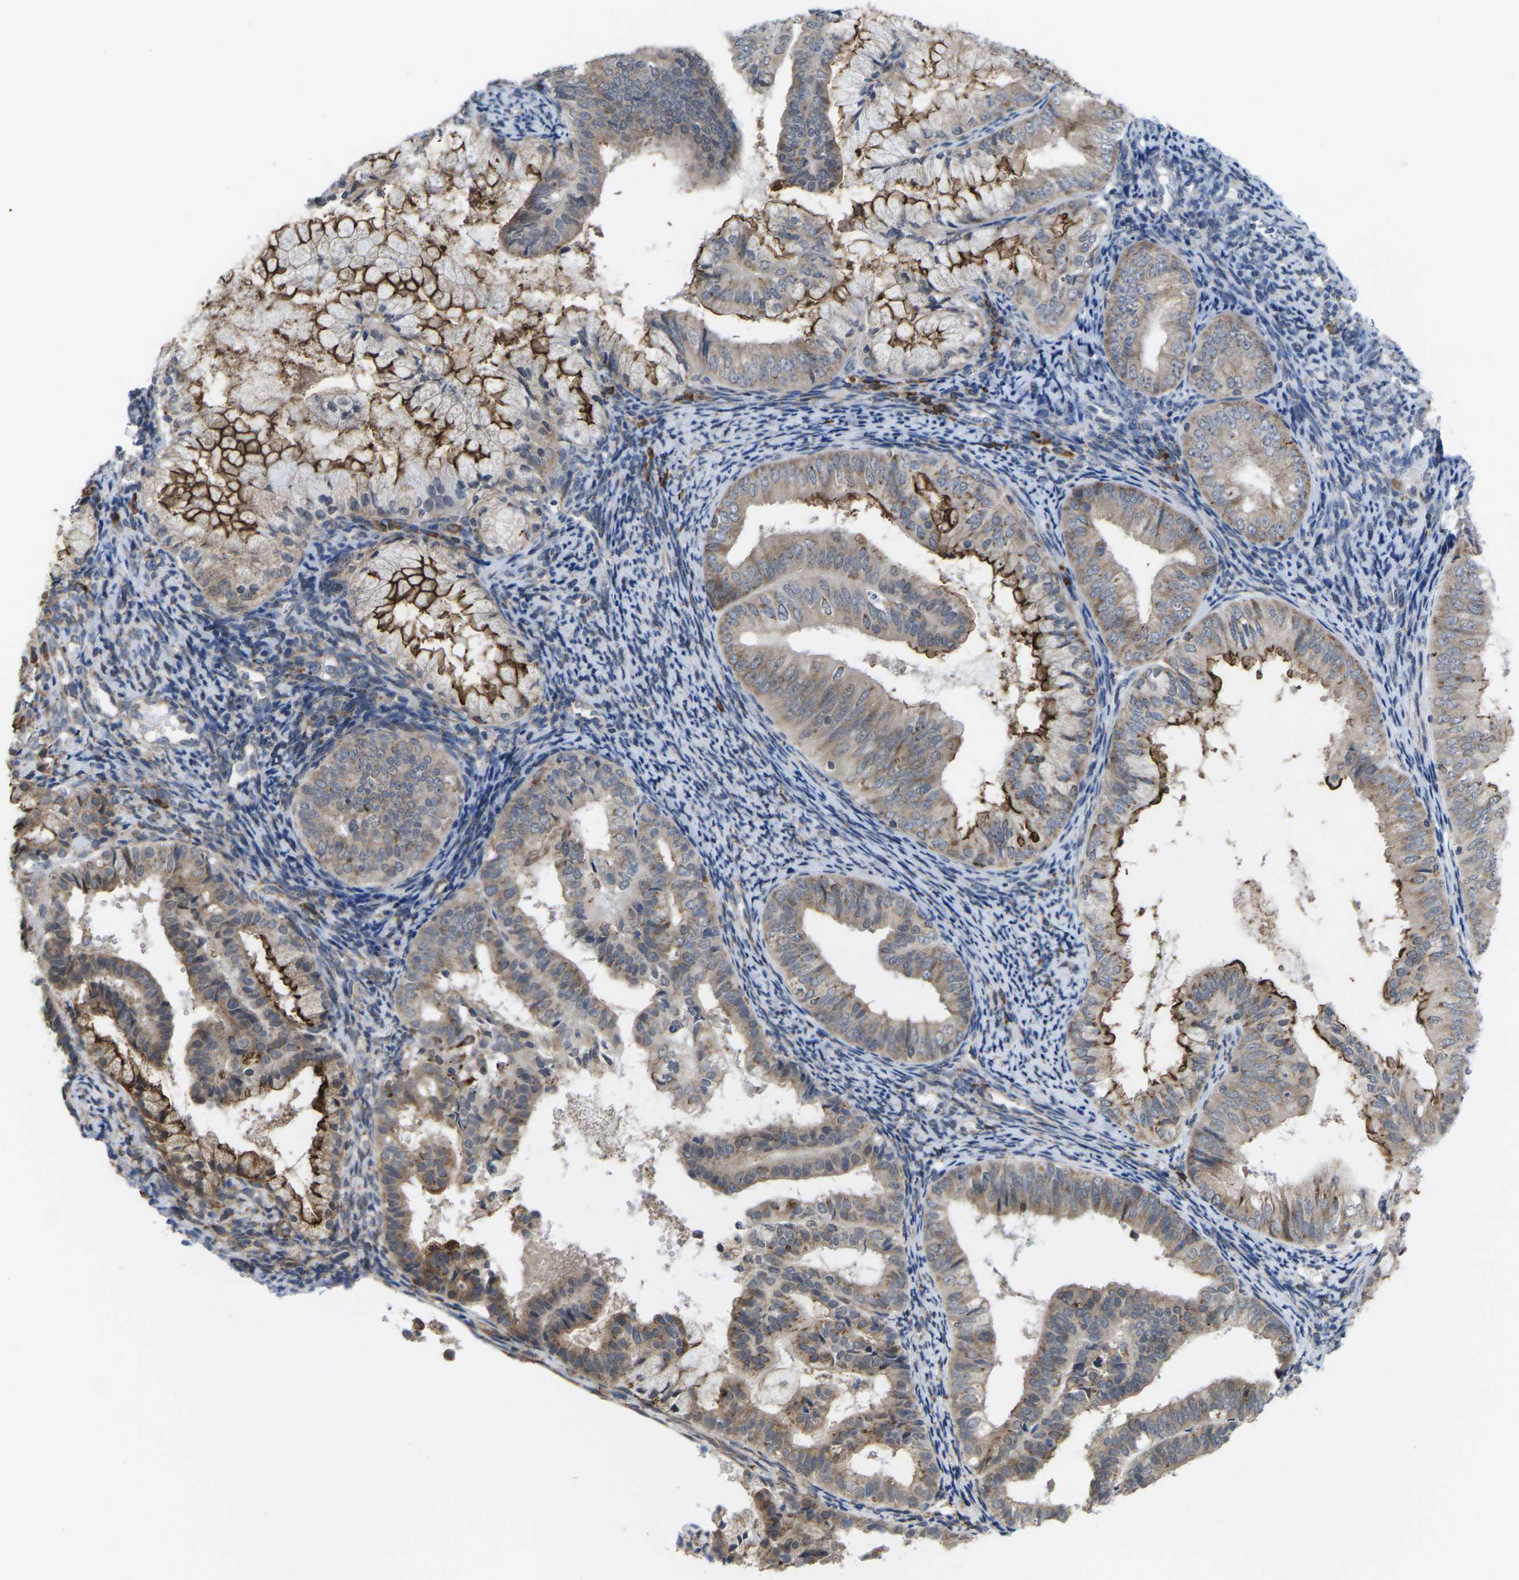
{"staining": {"intensity": "moderate", "quantity": "25%-75%", "location": "cytoplasmic/membranous"}, "tissue": "endometrial cancer", "cell_type": "Tumor cells", "image_type": "cancer", "snomed": [{"axis": "morphology", "description": "Adenocarcinoma, NOS"}, {"axis": "topography", "description": "Endometrium"}], "caption": "Tumor cells show moderate cytoplasmic/membranous expression in approximately 25%-75% of cells in adenocarcinoma (endometrial). (DAB = brown stain, brightfield microscopy at high magnification).", "gene": "PDZK1IP1", "patient": {"sex": "female", "age": 63}}